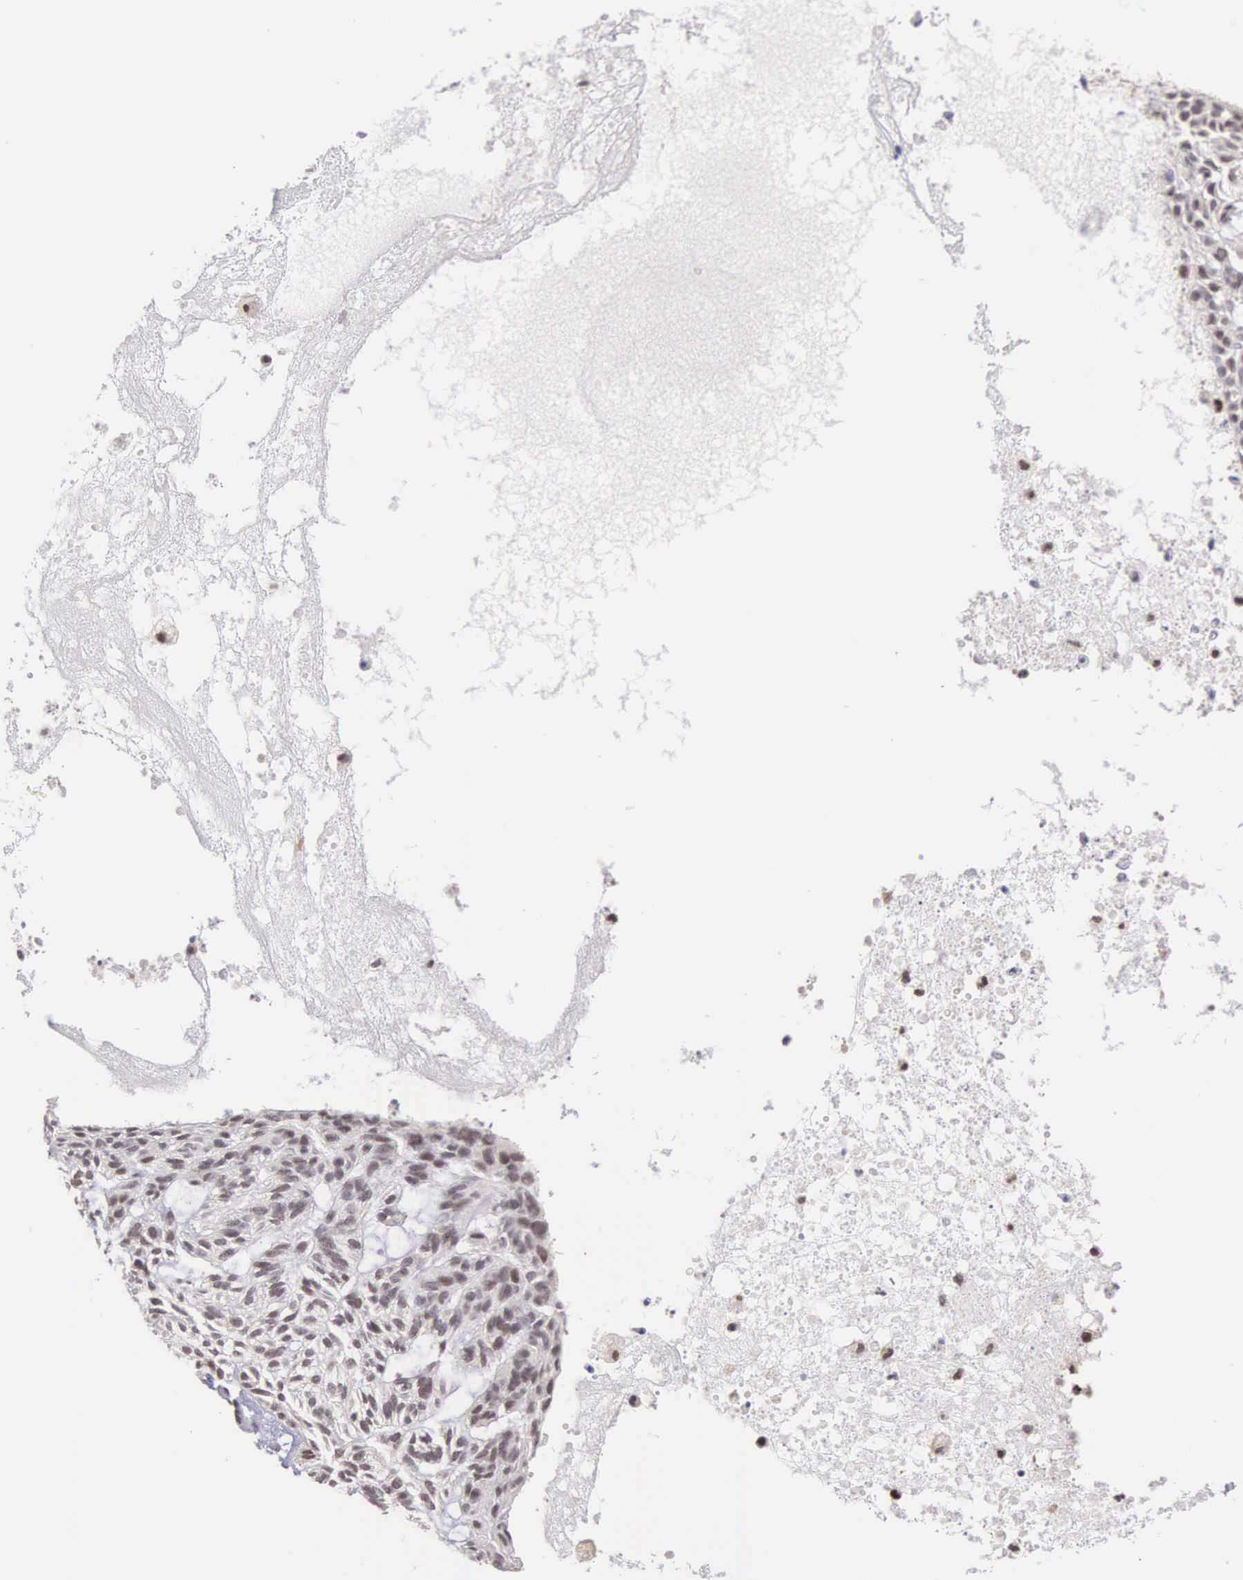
{"staining": {"intensity": "weak", "quantity": "<25%", "location": "nuclear"}, "tissue": "skin cancer", "cell_type": "Tumor cells", "image_type": "cancer", "snomed": [{"axis": "morphology", "description": "Basal cell carcinoma"}, {"axis": "topography", "description": "Skin"}], "caption": "A micrograph of human skin basal cell carcinoma is negative for staining in tumor cells. (Stains: DAB (3,3'-diaminobenzidine) IHC with hematoxylin counter stain, Microscopy: brightfield microscopy at high magnification).", "gene": "GRK3", "patient": {"sex": "male", "age": 75}}